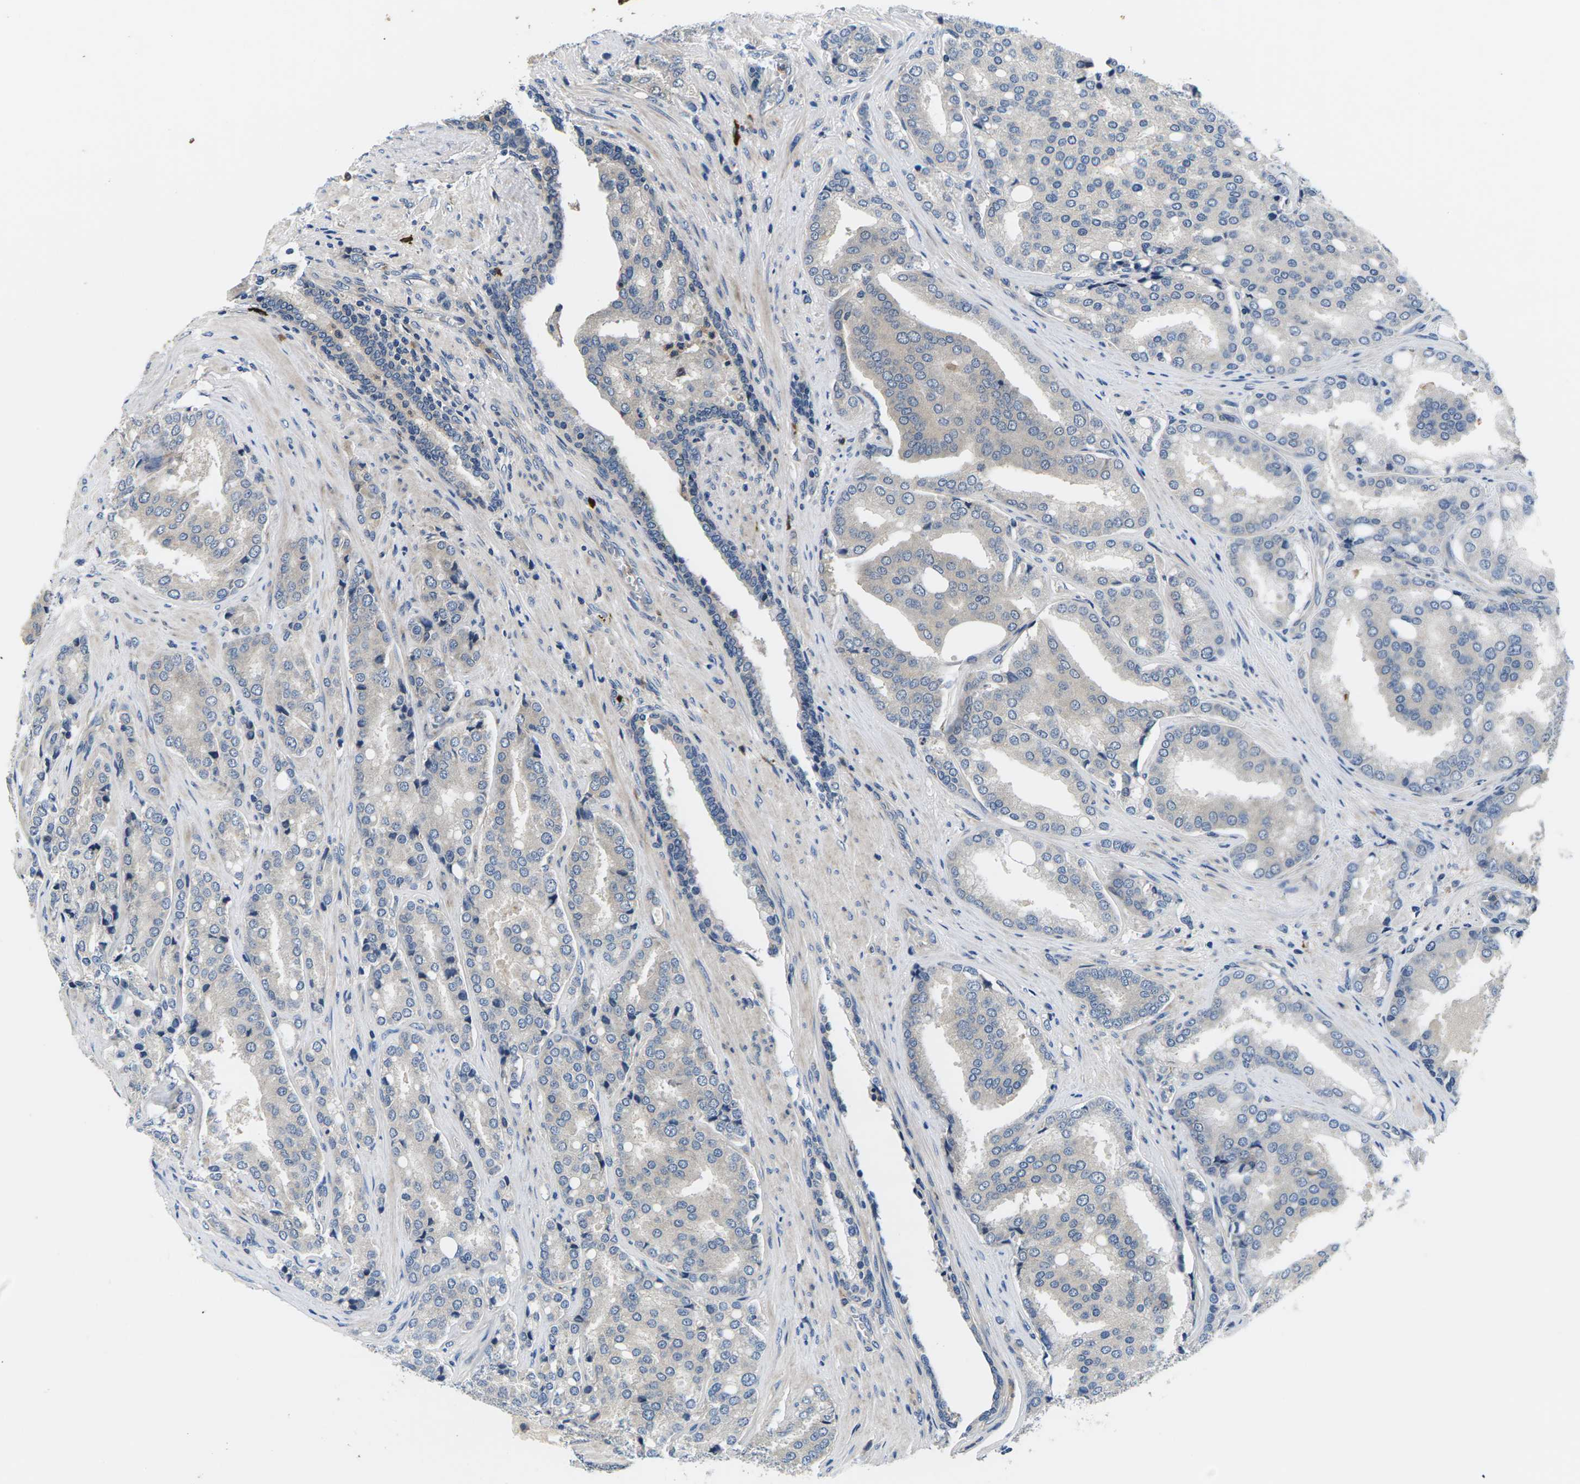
{"staining": {"intensity": "negative", "quantity": "none", "location": "none"}, "tissue": "prostate cancer", "cell_type": "Tumor cells", "image_type": "cancer", "snomed": [{"axis": "morphology", "description": "Adenocarcinoma, High grade"}, {"axis": "topography", "description": "Prostate"}], "caption": "The histopathology image displays no staining of tumor cells in adenocarcinoma (high-grade) (prostate).", "gene": "PLCE1", "patient": {"sex": "male", "age": 50}}